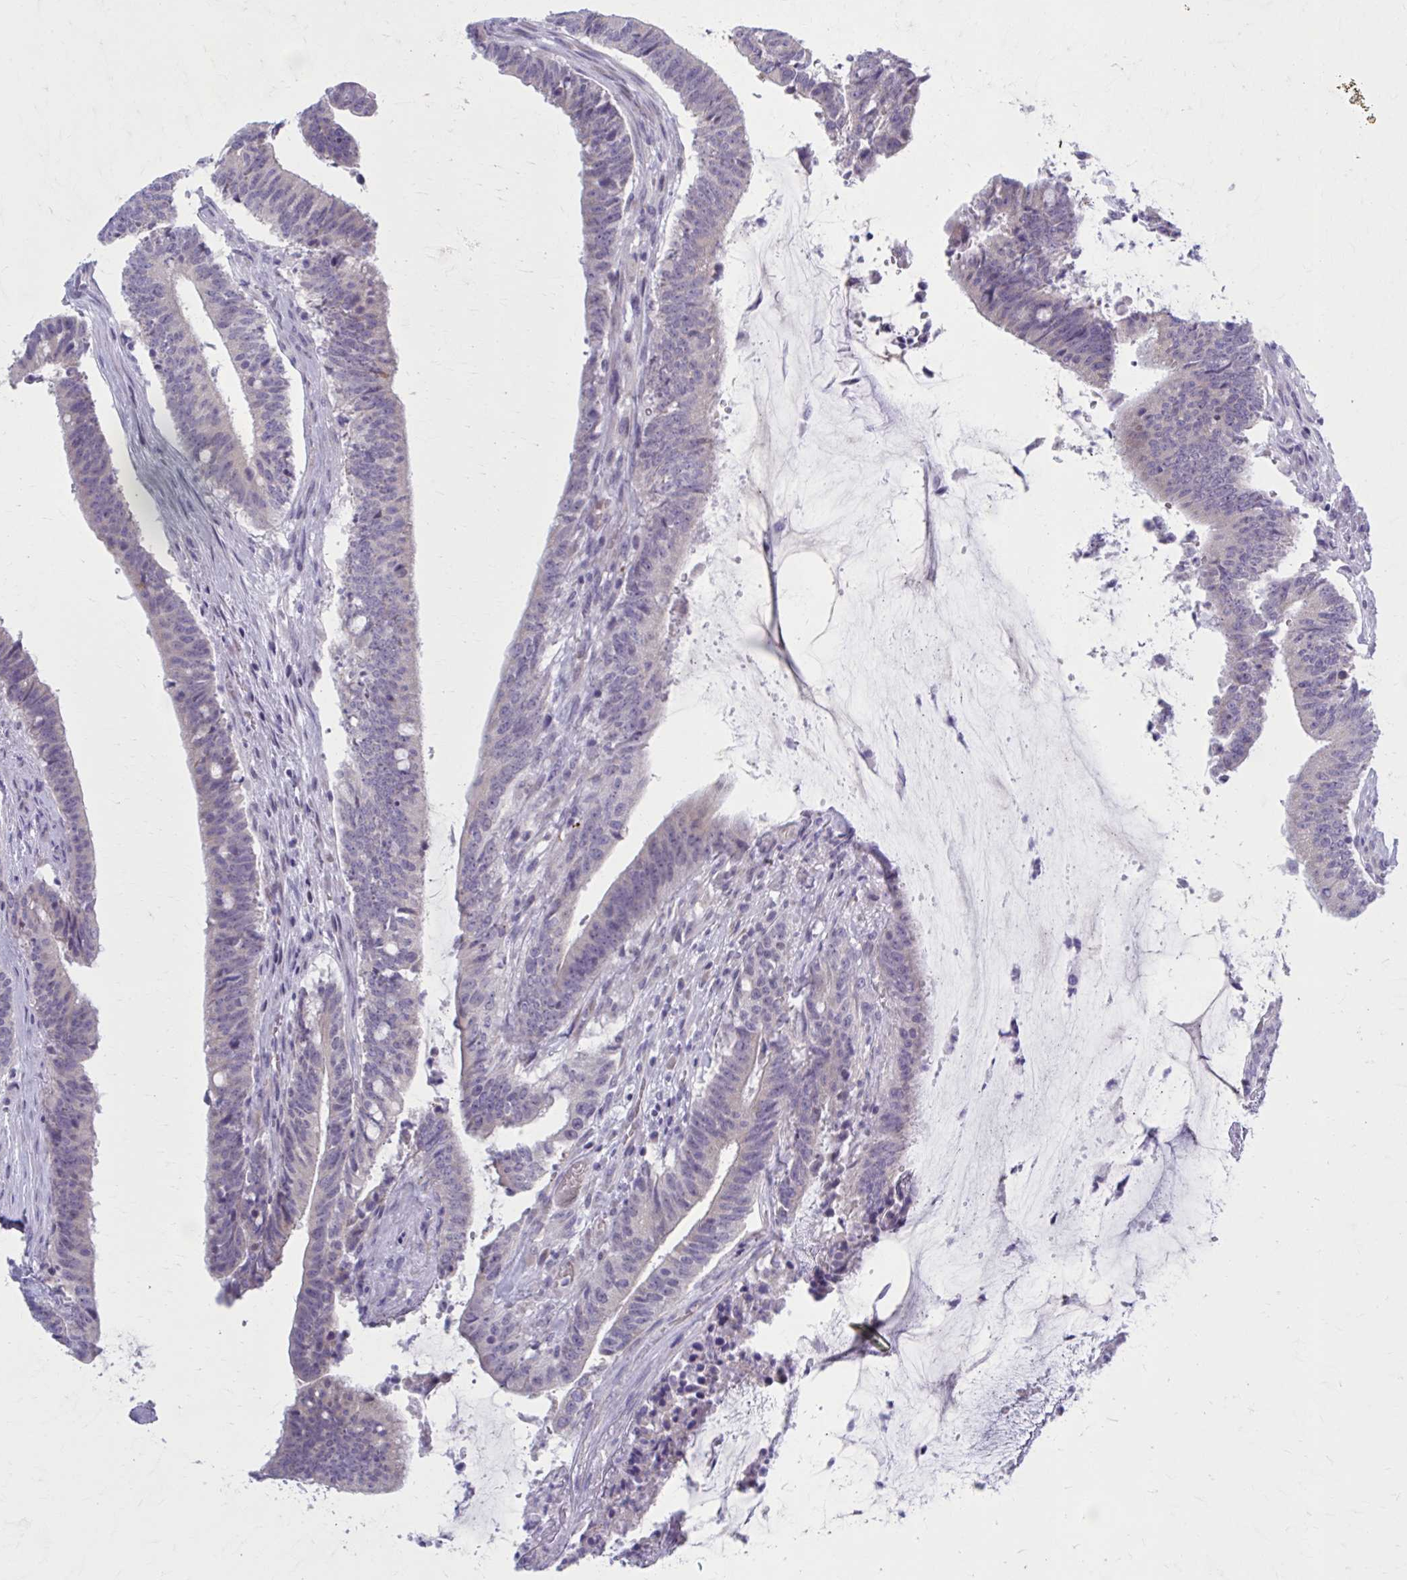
{"staining": {"intensity": "negative", "quantity": "none", "location": "none"}, "tissue": "colorectal cancer", "cell_type": "Tumor cells", "image_type": "cancer", "snomed": [{"axis": "morphology", "description": "Adenocarcinoma, NOS"}, {"axis": "topography", "description": "Colon"}], "caption": "This is an IHC photomicrograph of human colorectal cancer (adenocarcinoma). There is no positivity in tumor cells.", "gene": "CCDC105", "patient": {"sex": "female", "age": 43}}